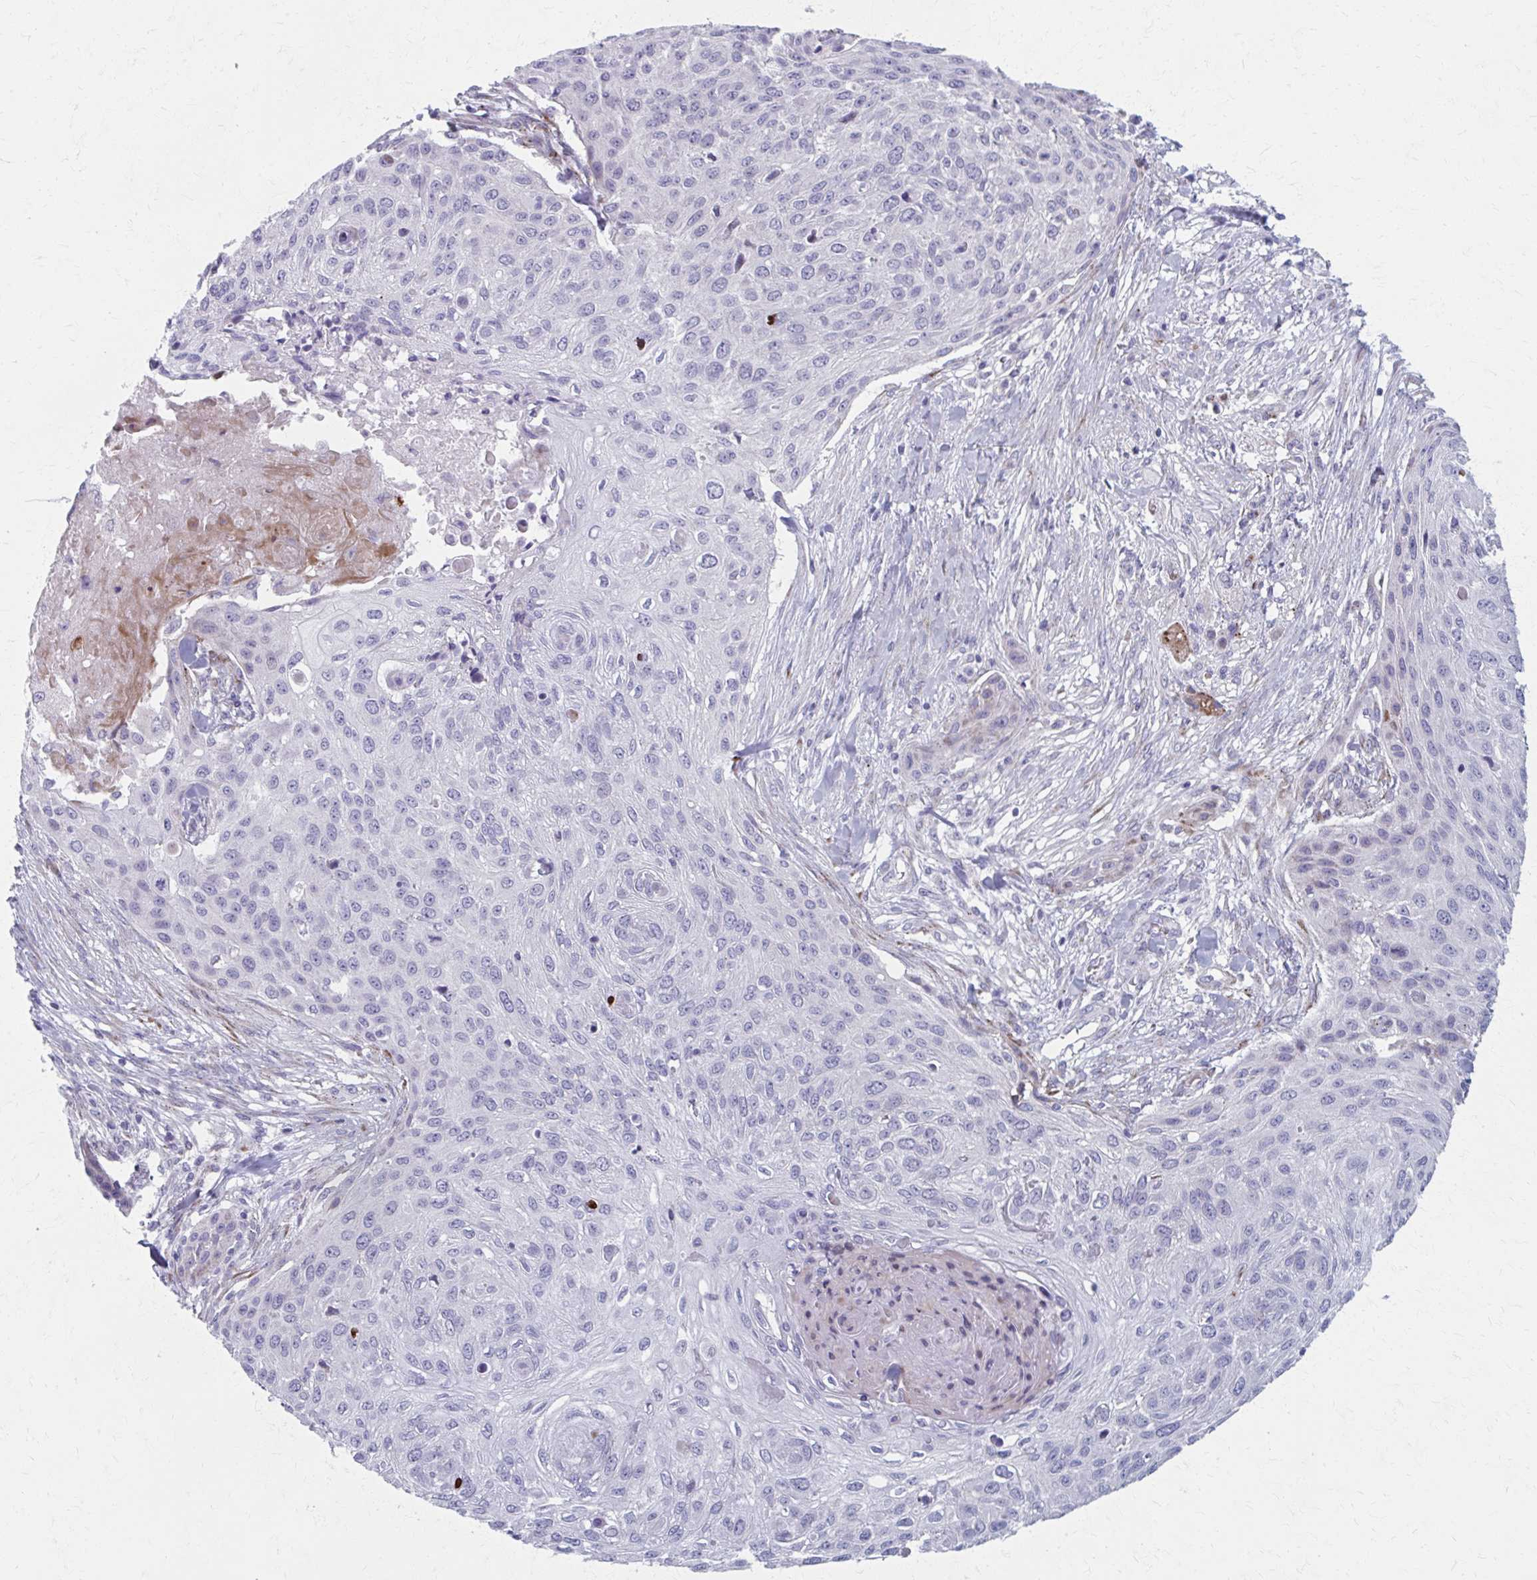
{"staining": {"intensity": "negative", "quantity": "none", "location": "none"}, "tissue": "skin cancer", "cell_type": "Tumor cells", "image_type": "cancer", "snomed": [{"axis": "morphology", "description": "Squamous cell carcinoma, NOS"}, {"axis": "topography", "description": "Skin"}], "caption": "This is a photomicrograph of IHC staining of skin cancer, which shows no expression in tumor cells.", "gene": "OLFM2", "patient": {"sex": "female", "age": 87}}